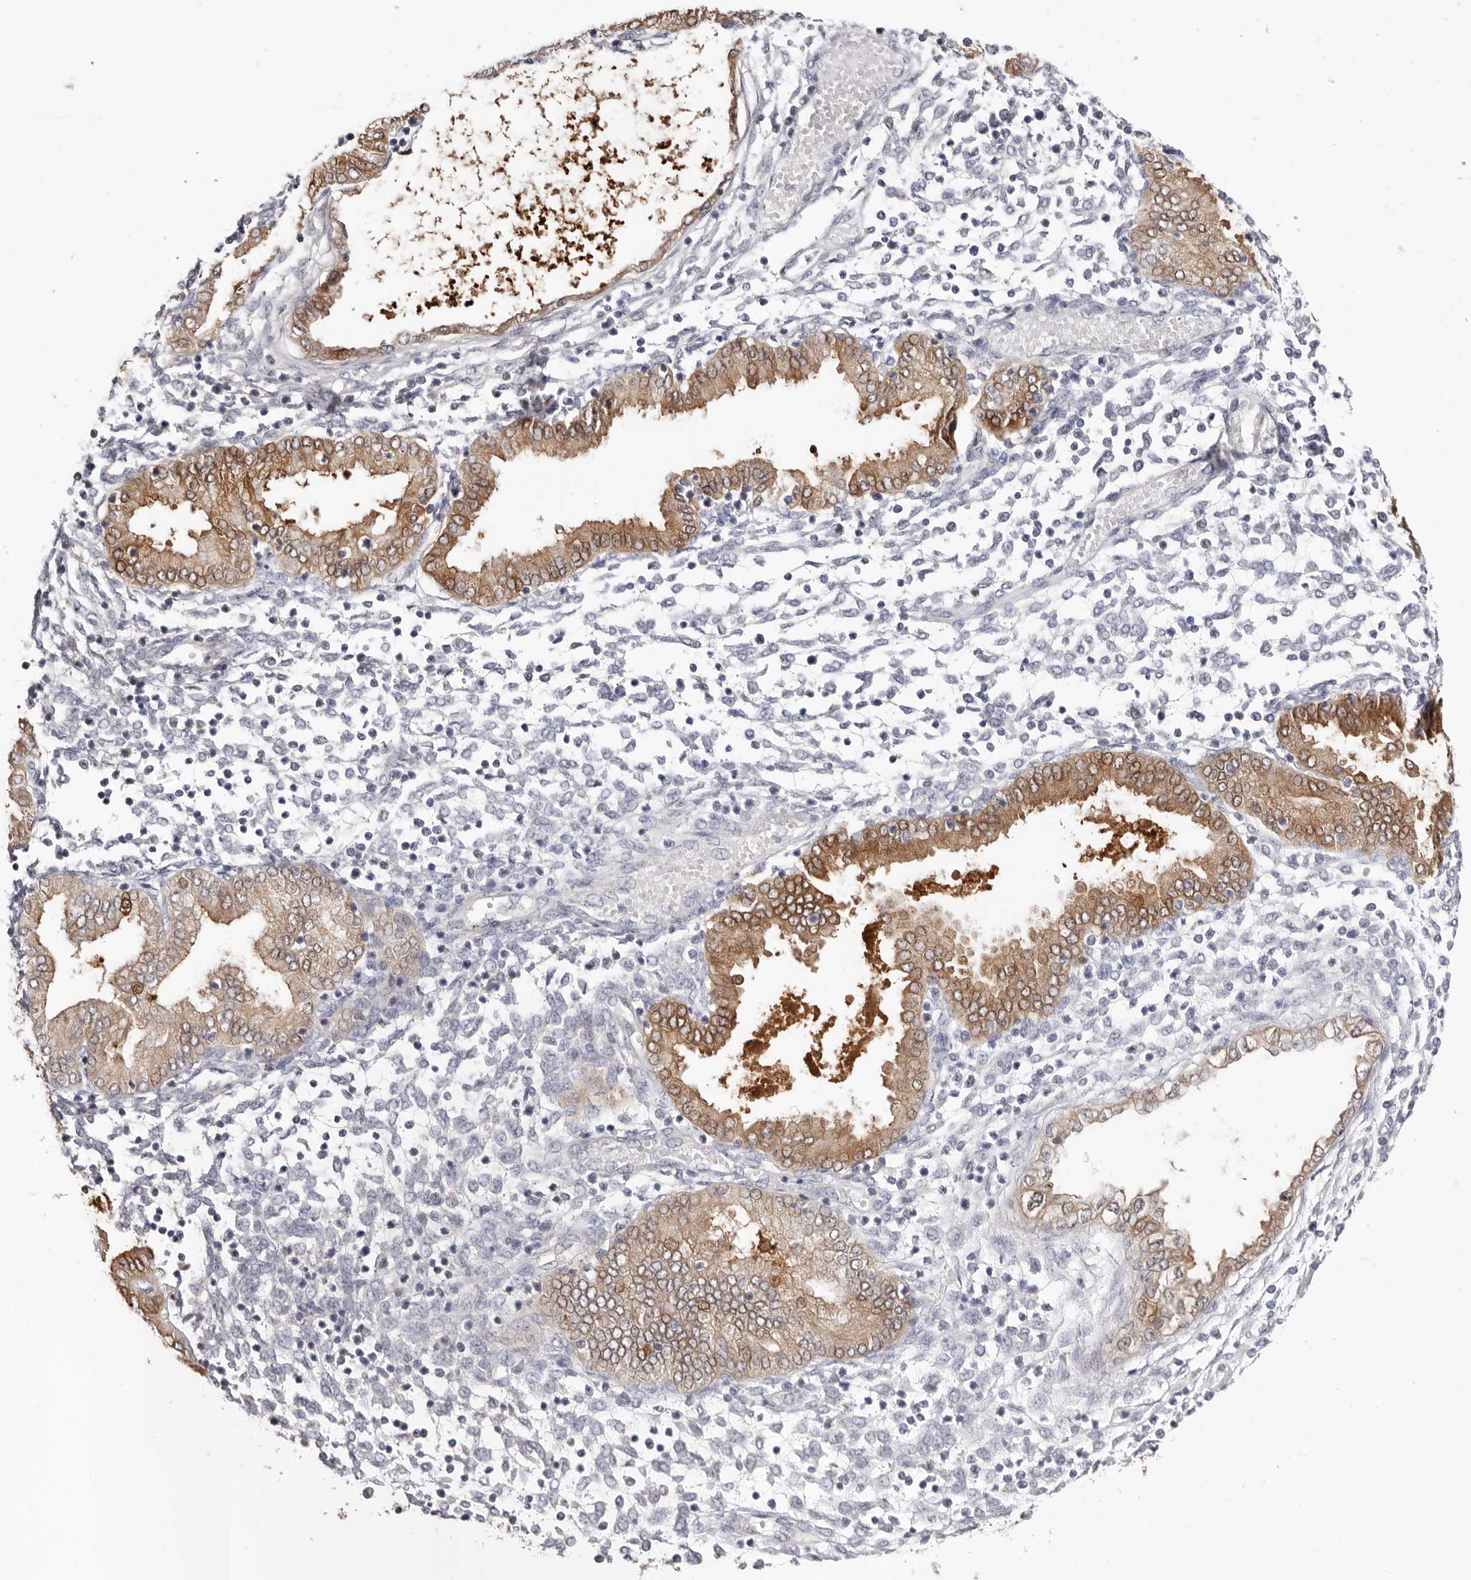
{"staining": {"intensity": "negative", "quantity": "none", "location": "none"}, "tissue": "endometrium", "cell_type": "Cells in endometrial stroma", "image_type": "normal", "snomed": [{"axis": "morphology", "description": "Normal tissue, NOS"}, {"axis": "topography", "description": "Endometrium"}], "caption": "This photomicrograph is of unremarkable endometrium stained with IHC to label a protein in brown with the nuclei are counter-stained blue. There is no positivity in cells in endometrial stroma. The staining is performed using DAB brown chromogen with nuclei counter-stained in using hematoxylin.", "gene": "PKDCC", "patient": {"sex": "female", "age": 53}}